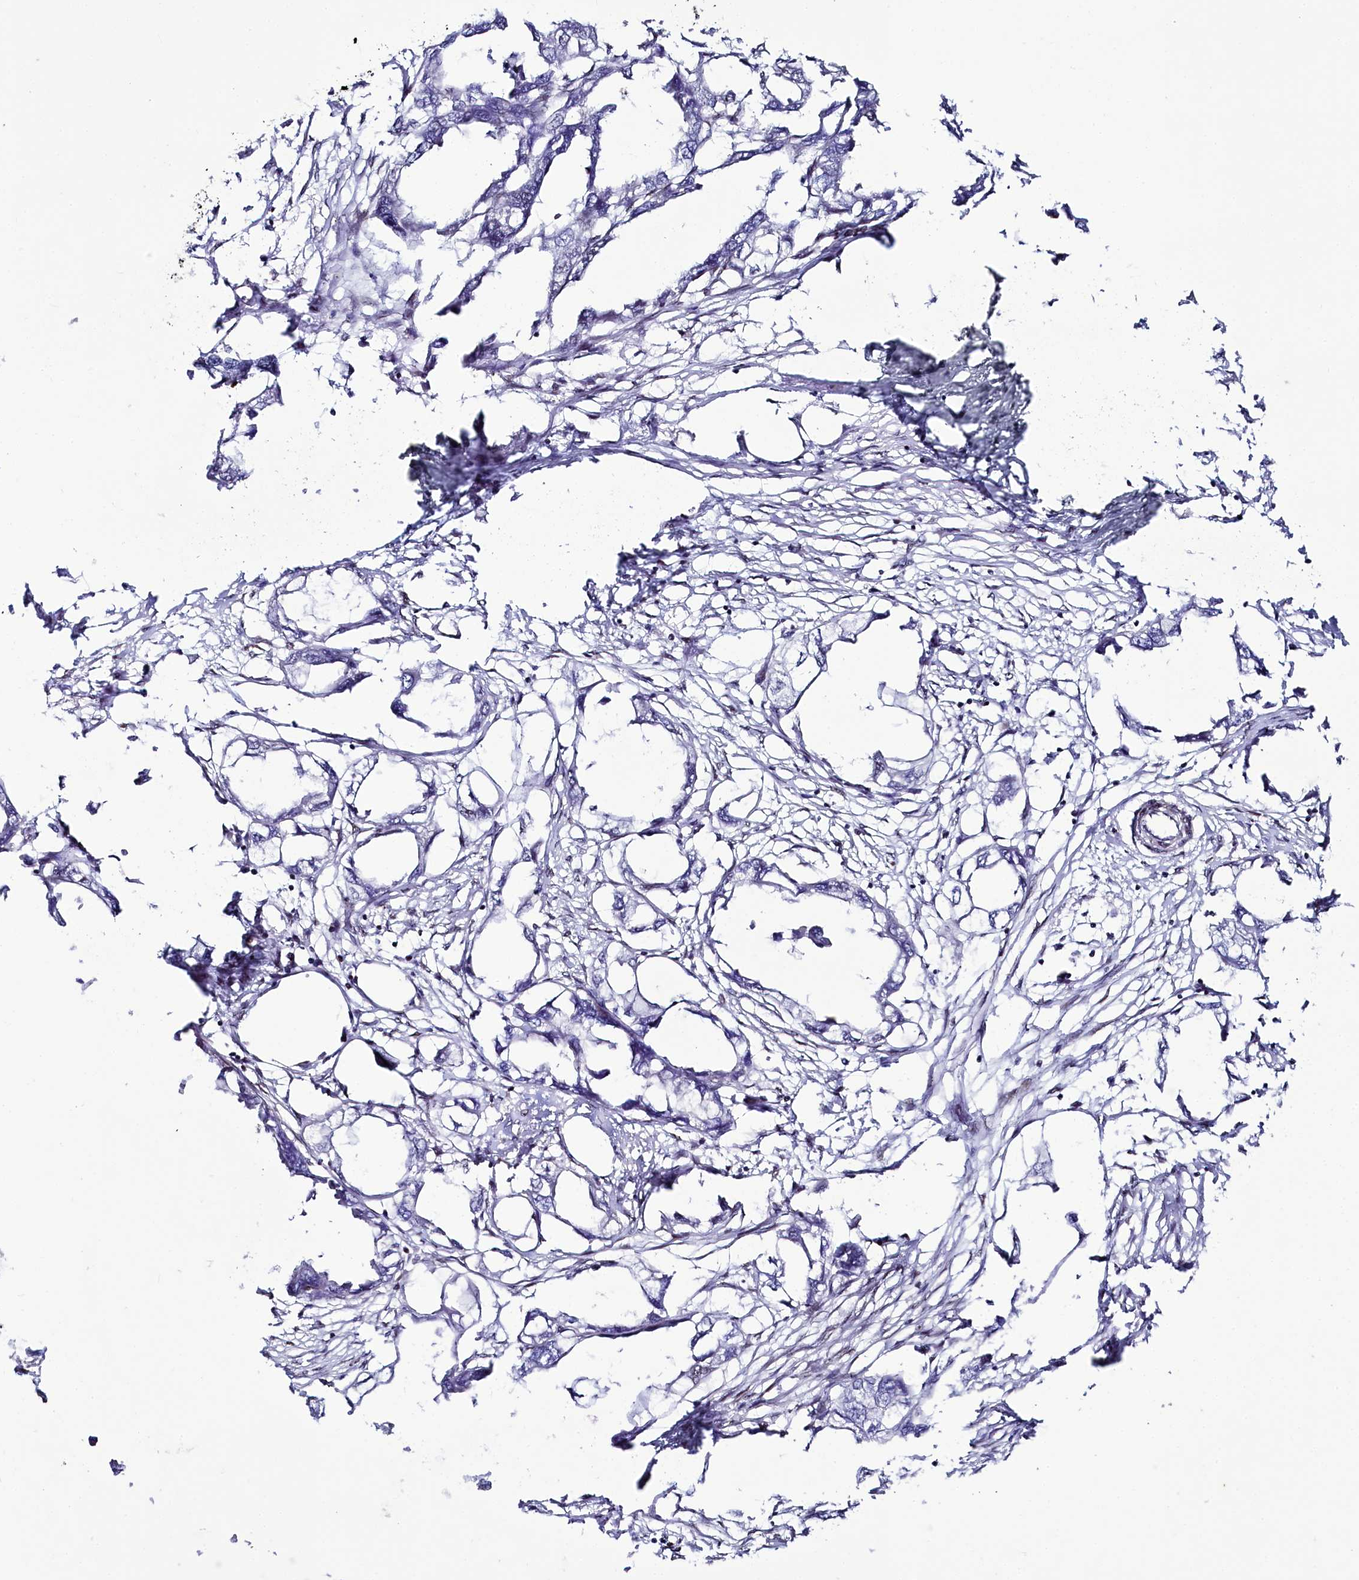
{"staining": {"intensity": "negative", "quantity": "none", "location": "none"}, "tissue": "endometrial cancer", "cell_type": "Tumor cells", "image_type": "cancer", "snomed": [{"axis": "morphology", "description": "Adenocarcinoma, NOS"}, {"axis": "morphology", "description": "Adenocarcinoma, metastatic, NOS"}, {"axis": "topography", "description": "Adipose tissue"}, {"axis": "topography", "description": "Endometrium"}], "caption": "The immunohistochemistry image has no significant positivity in tumor cells of endometrial cancer tissue.", "gene": "TCOF1", "patient": {"sex": "female", "age": 67}}